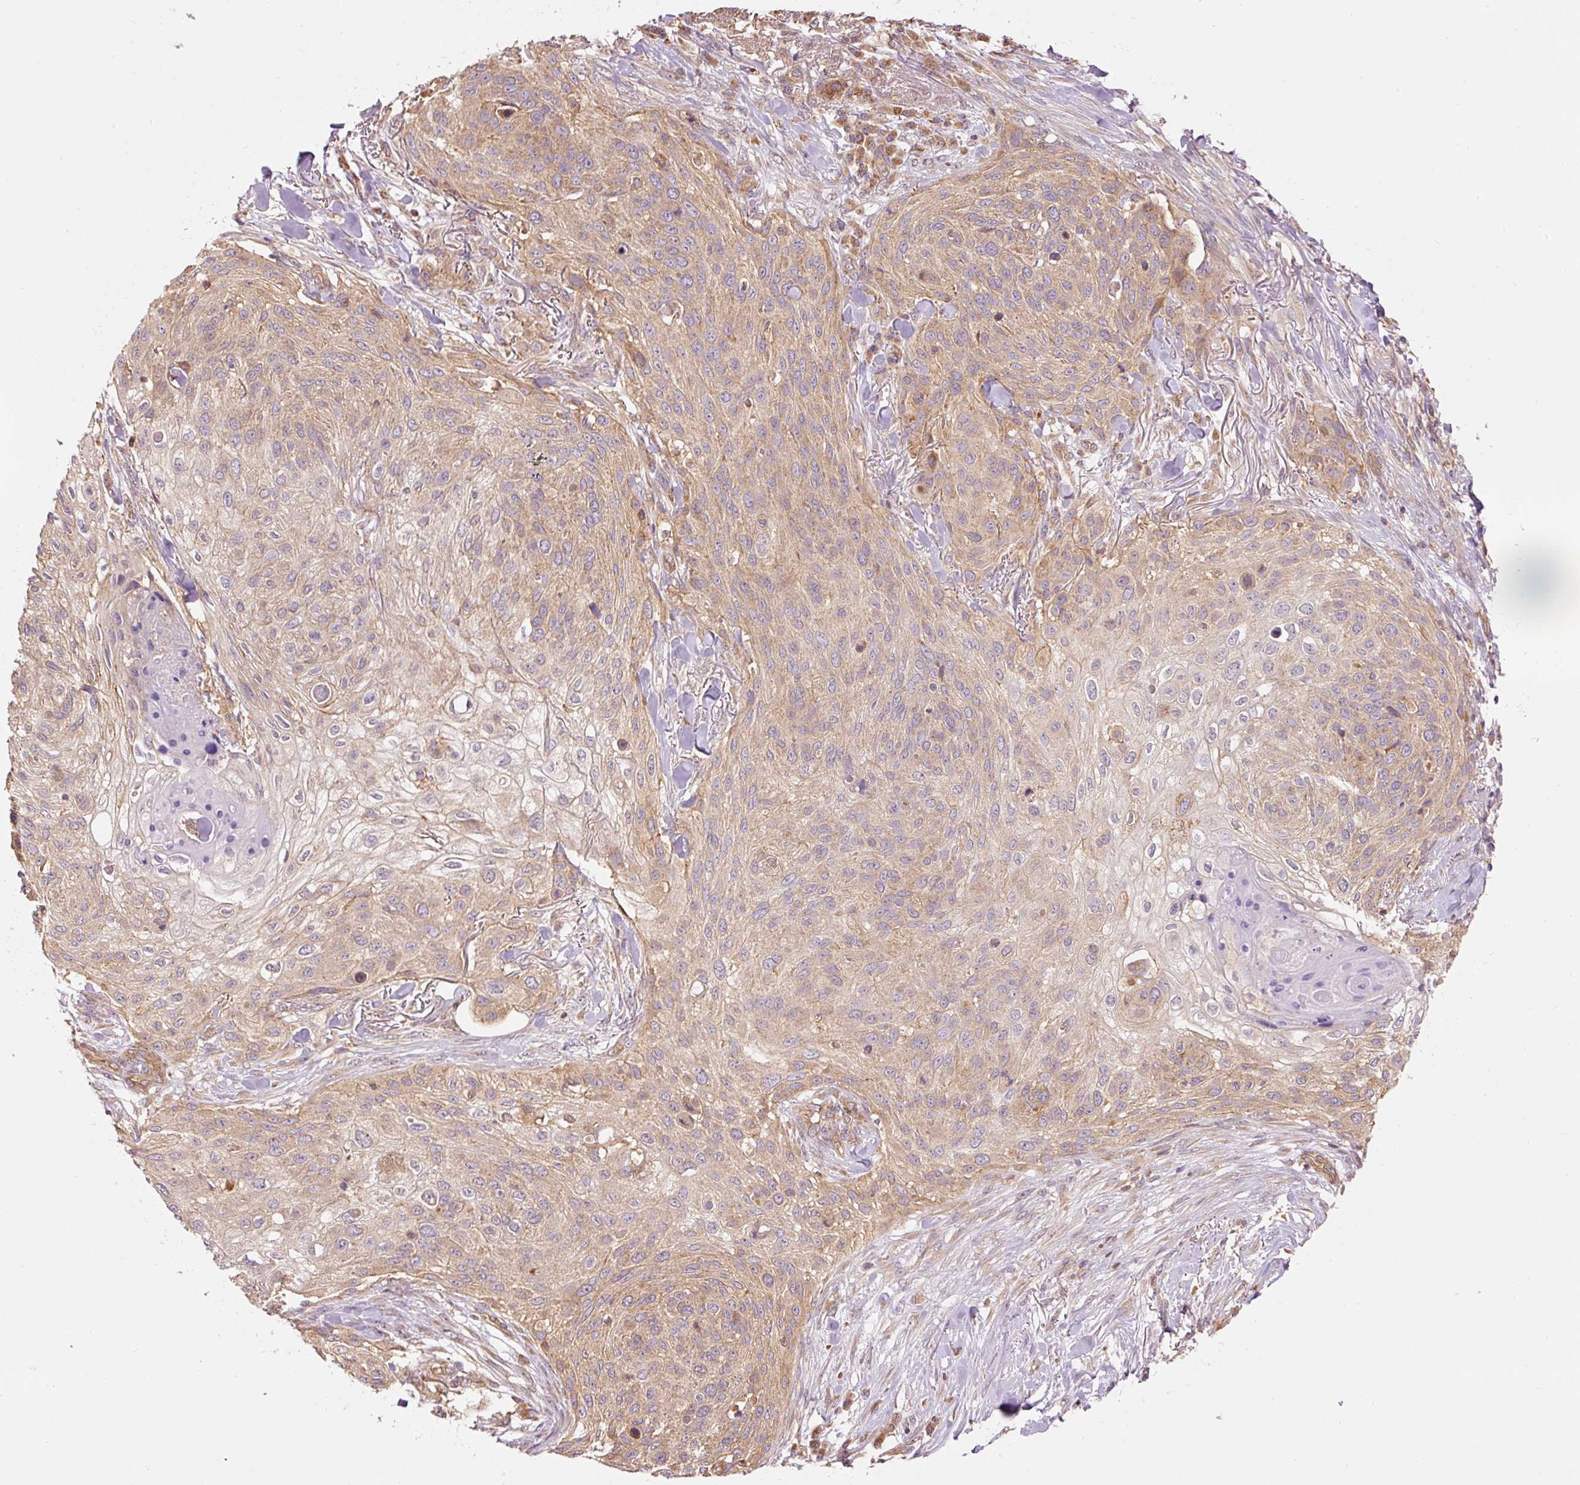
{"staining": {"intensity": "moderate", "quantity": "<25%", "location": "cytoplasmic/membranous"}, "tissue": "skin cancer", "cell_type": "Tumor cells", "image_type": "cancer", "snomed": [{"axis": "morphology", "description": "Squamous cell carcinoma, NOS"}, {"axis": "topography", "description": "Skin"}], "caption": "Squamous cell carcinoma (skin) stained with a brown dye reveals moderate cytoplasmic/membranous positive staining in approximately <25% of tumor cells.", "gene": "ADCY4", "patient": {"sex": "female", "age": 87}}